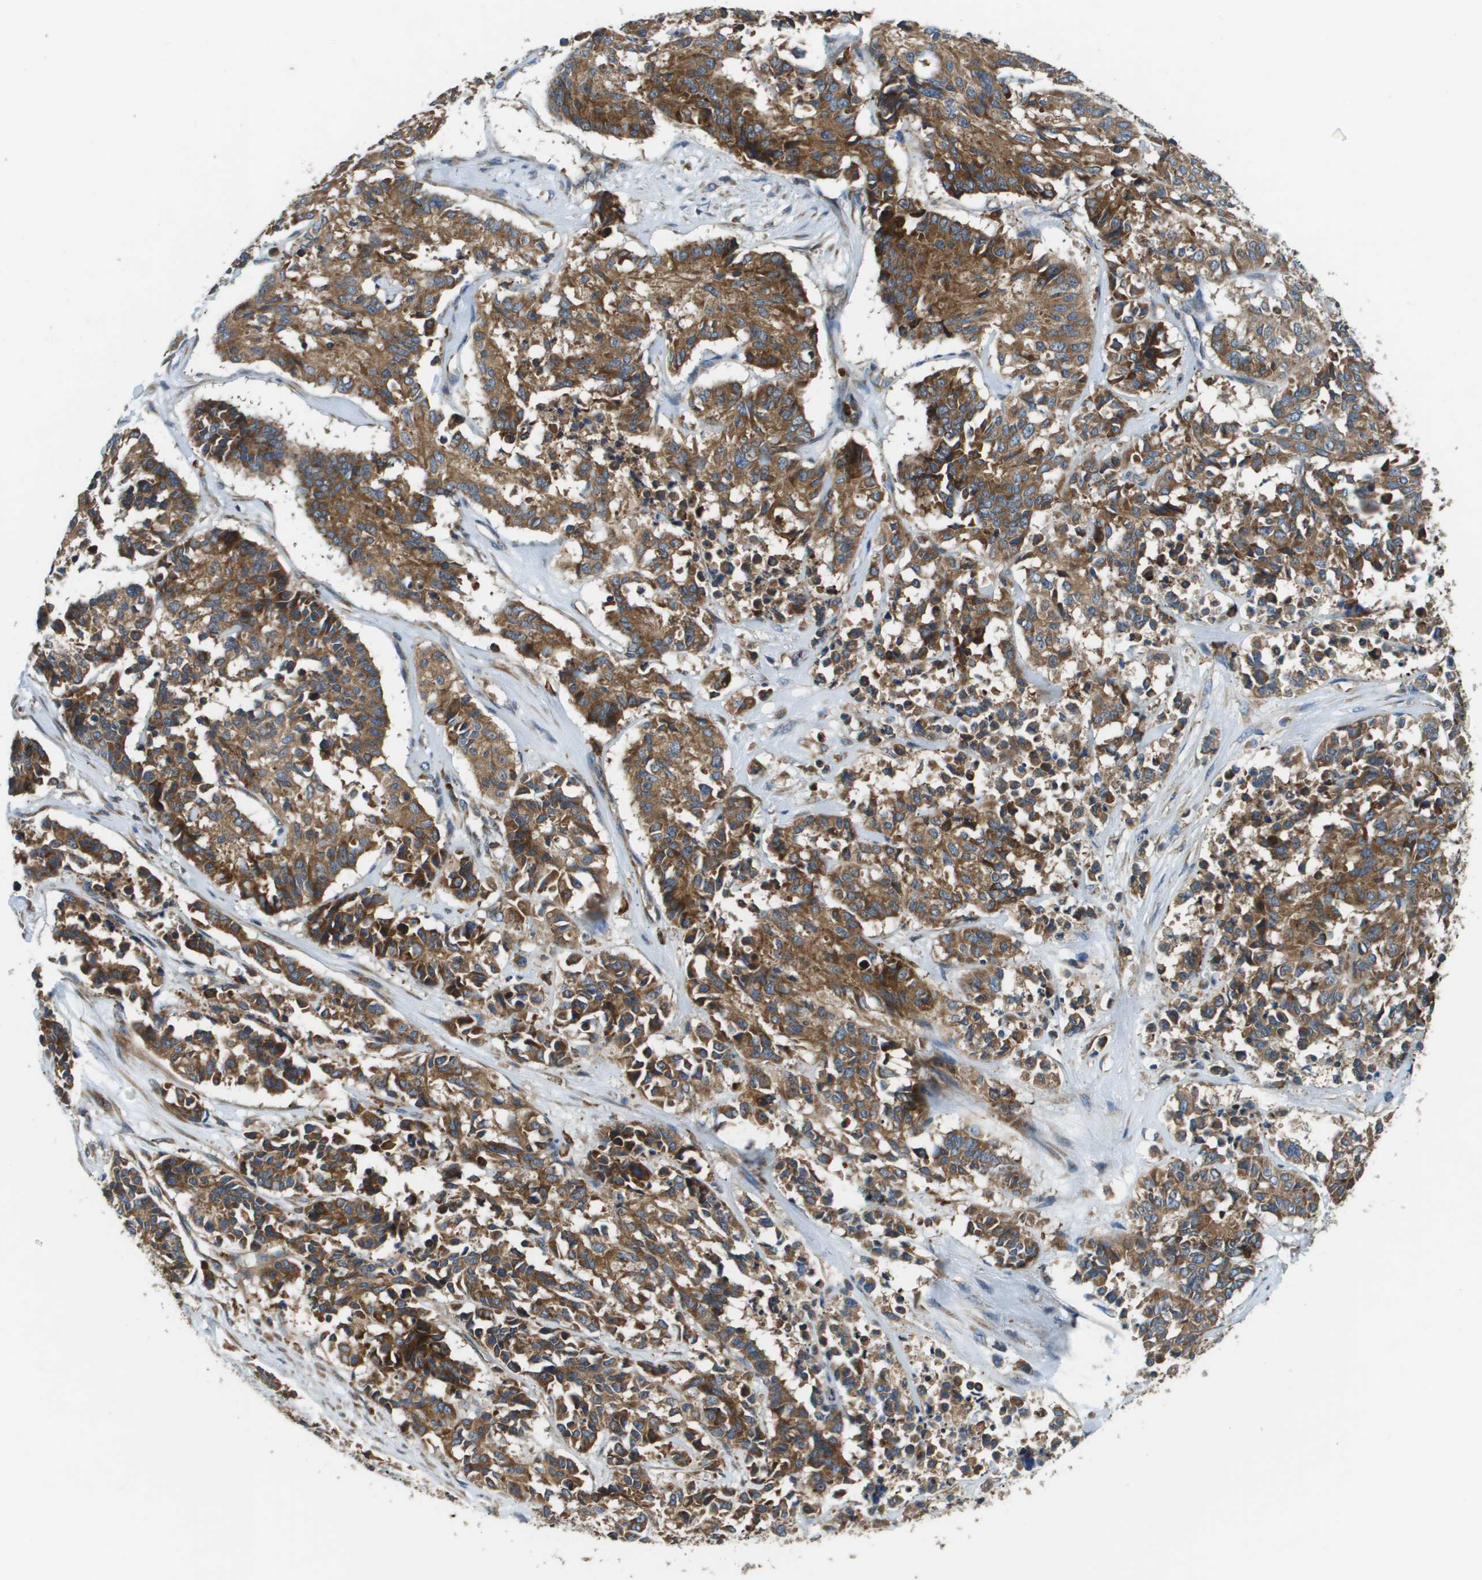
{"staining": {"intensity": "strong", "quantity": ">75%", "location": "cytoplasmic/membranous"}, "tissue": "cervical cancer", "cell_type": "Tumor cells", "image_type": "cancer", "snomed": [{"axis": "morphology", "description": "Squamous cell carcinoma, NOS"}, {"axis": "topography", "description": "Cervix"}], "caption": "A micrograph of squamous cell carcinoma (cervical) stained for a protein demonstrates strong cytoplasmic/membranous brown staining in tumor cells. Nuclei are stained in blue.", "gene": "CNPY3", "patient": {"sex": "female", "age": 35}}